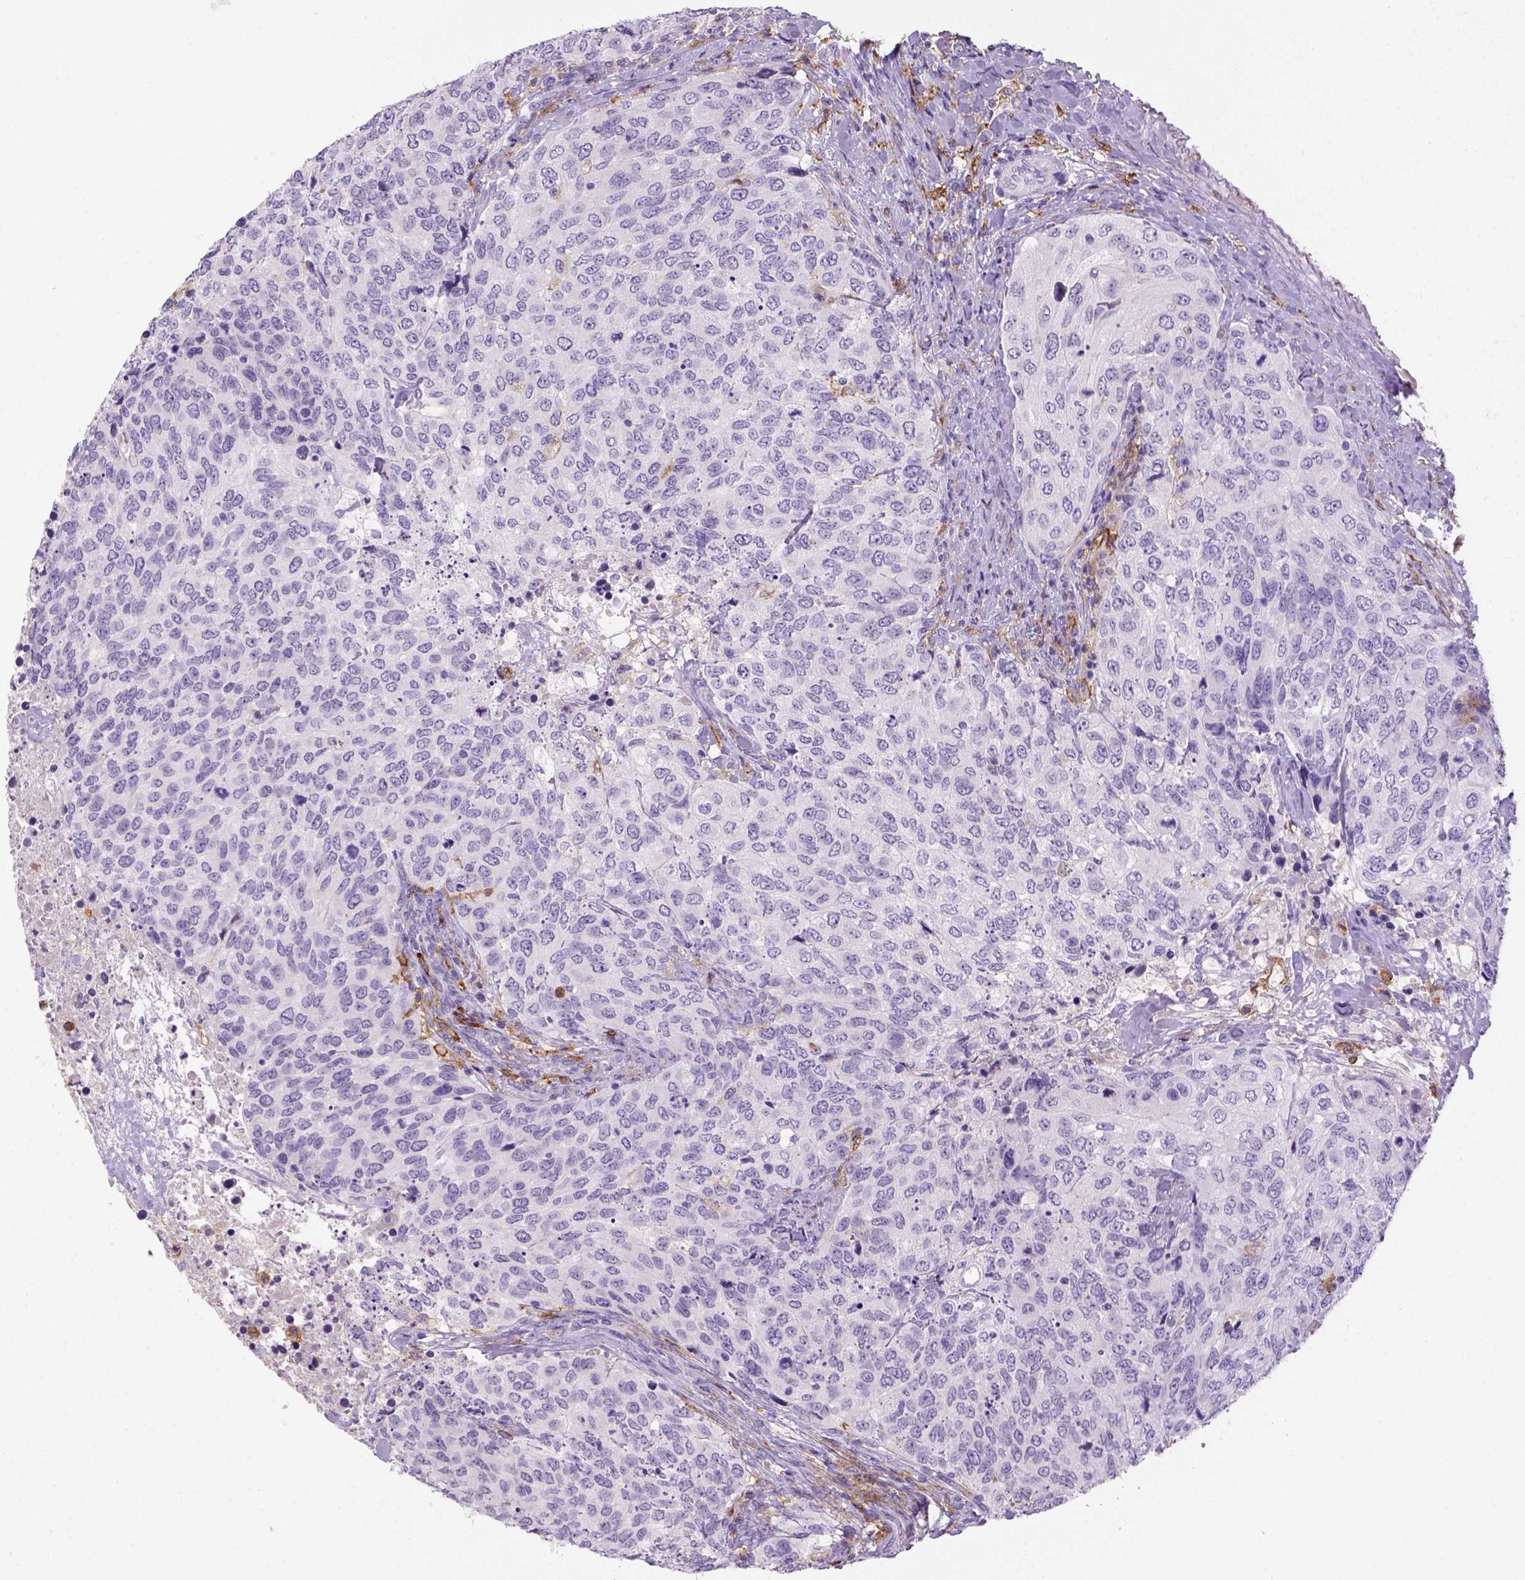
{"staining": {"intensity": "negative", "quantity": "none", "location": "none"}, "tissue": "urothelial cancer", "cell_type": "Tumor cells", "image_type": "cancer", "snomed": [{"axis": "morphology", "description": "Urothelial carcinoma, High grade"}, {"axis": "topography", "description": "Urinary bladder"}], "caption": "A high-resolution image shows immunohistochemistry staining of urothelial cancer, which displays no significant positivity in tumor cells.", "gene": "CD14", "patient": {"sex": "female", "age": 78}}